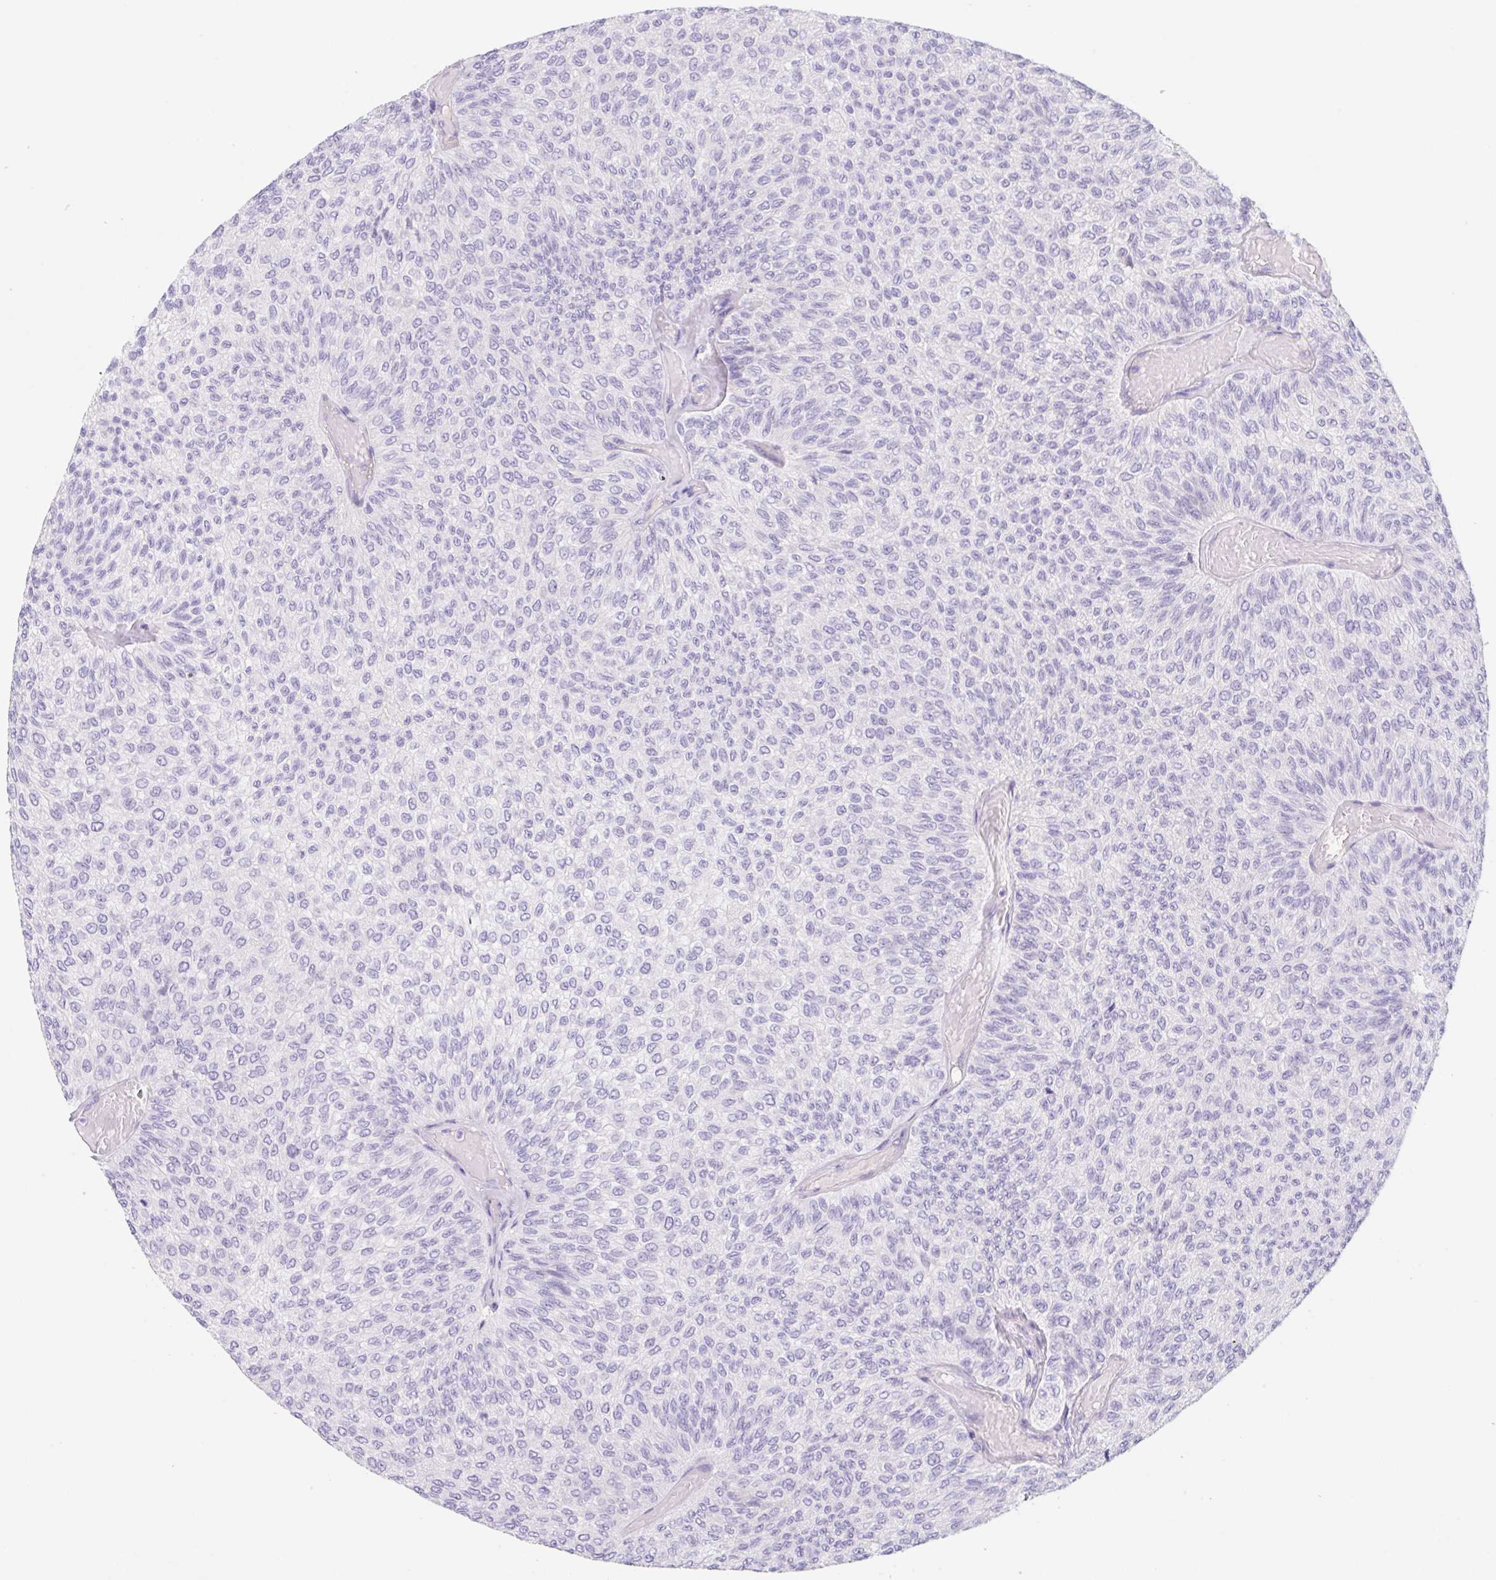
{"staining": {"intensity": "negative", "quantity": "none", "location": "none"}, "tissue": "urothelial cancer", "cell_type": "Tumor cells", "image_type": "cancer", "snomed": [{"axis": "morphology", "description": "Urothelial carcinoma, Low grade"}, {"axis": "topography", "description": "Urinary bladder"}], "caption": "Immunohistochemical staining of human low-grade urothelial carcinoma reveals no significant staining in tumor cells.", "gene": "KLK8", "patient": {"sex": "male", "age": 78}}